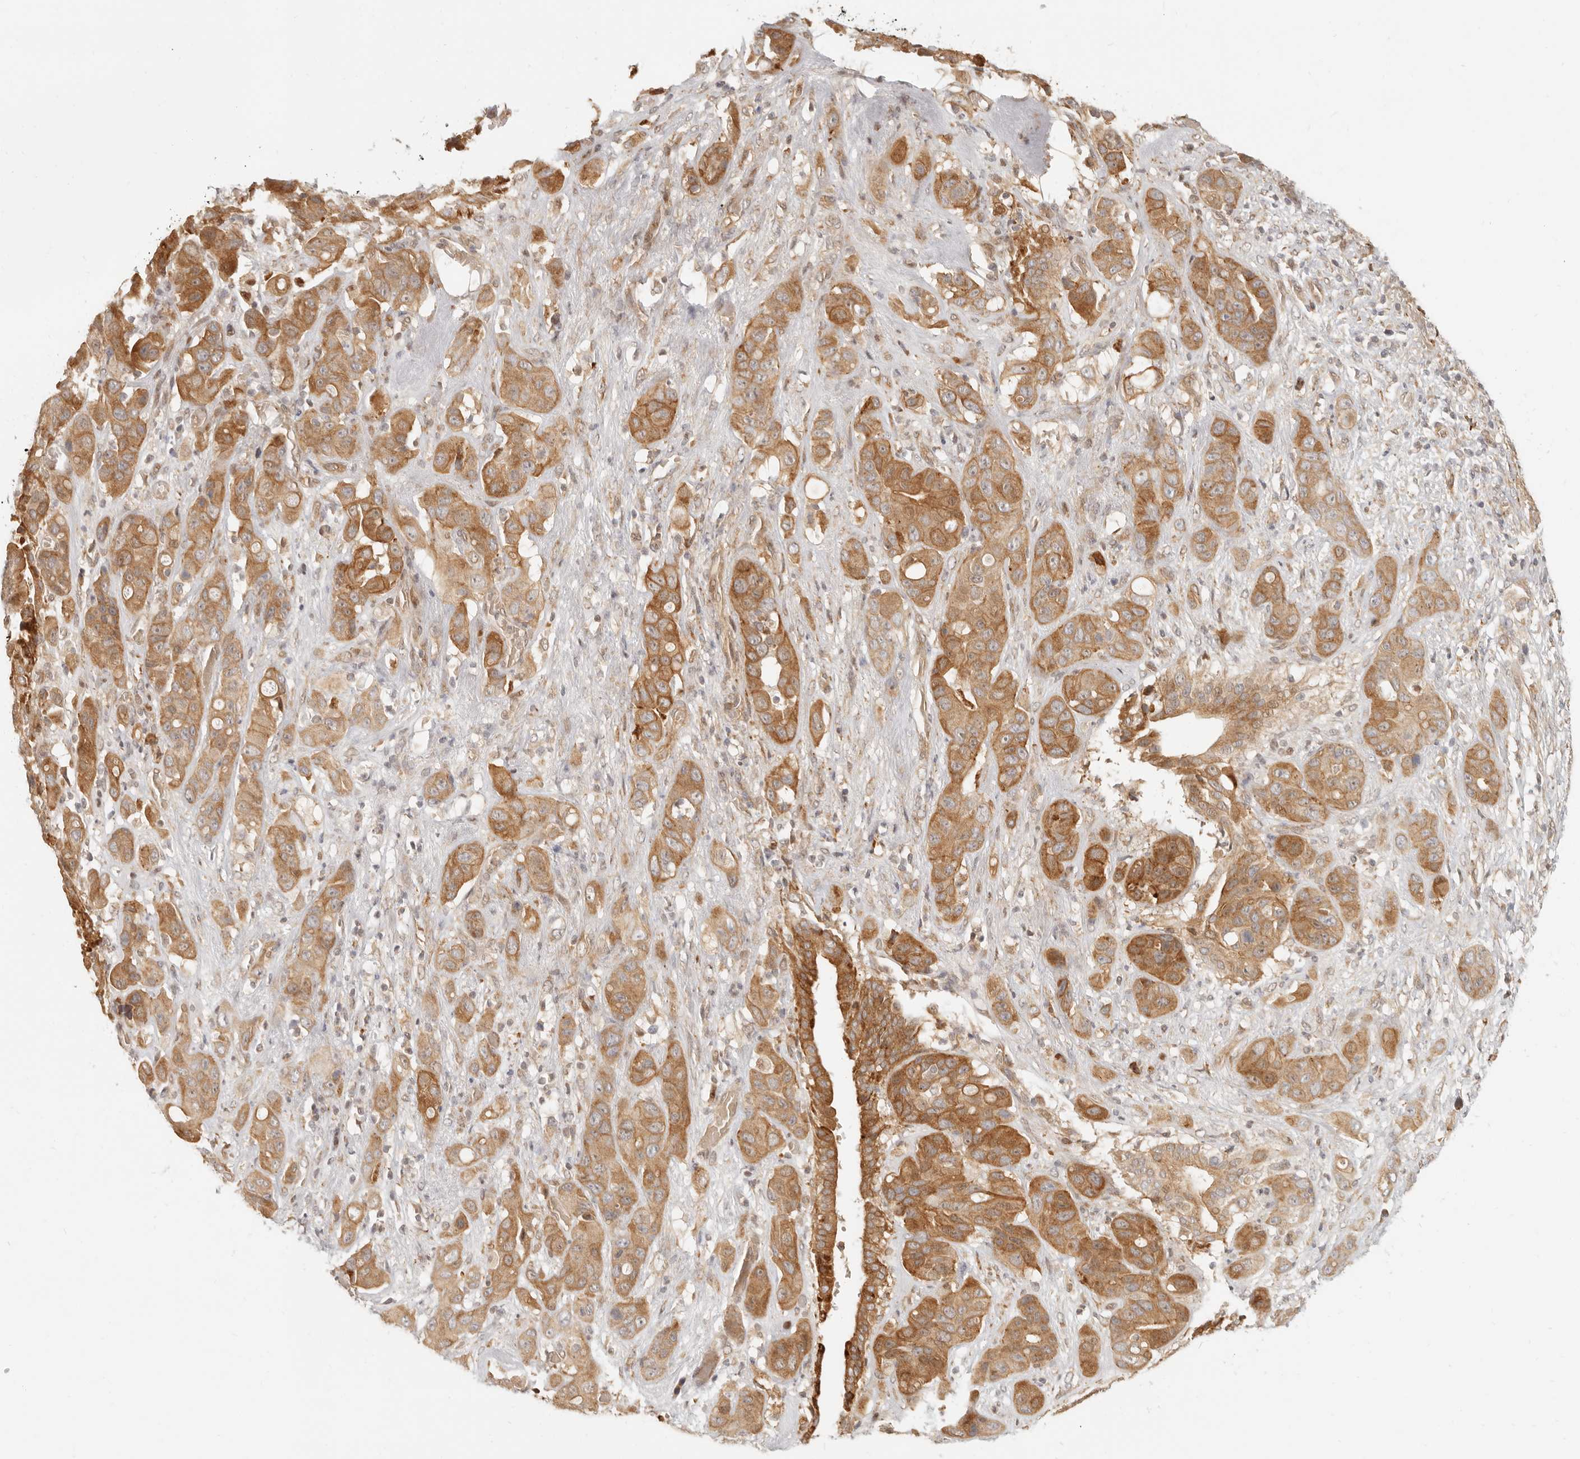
{"staining": {"intensity": "moderate", "quantity": ">75%", "location": "cytoplasmic/membranous"}, "tissue": "liver cancer", "cell_type": "Tumor cells", "image_type": "cancer", "snomed": [{"axis": "morphology", "description": "Cholangiocarcinoma"}, {"axis": "topography", "description": "Liver"}], "caption": "Immunohistochemical staining of human liver cholangiocarcinoma exhibits medium levels of moderate cytoplasmic/membranous protein positivity in about >75% of tumor cells.", "gene": "TUFT1", "patient": {"sex": "female", "age": 52}}